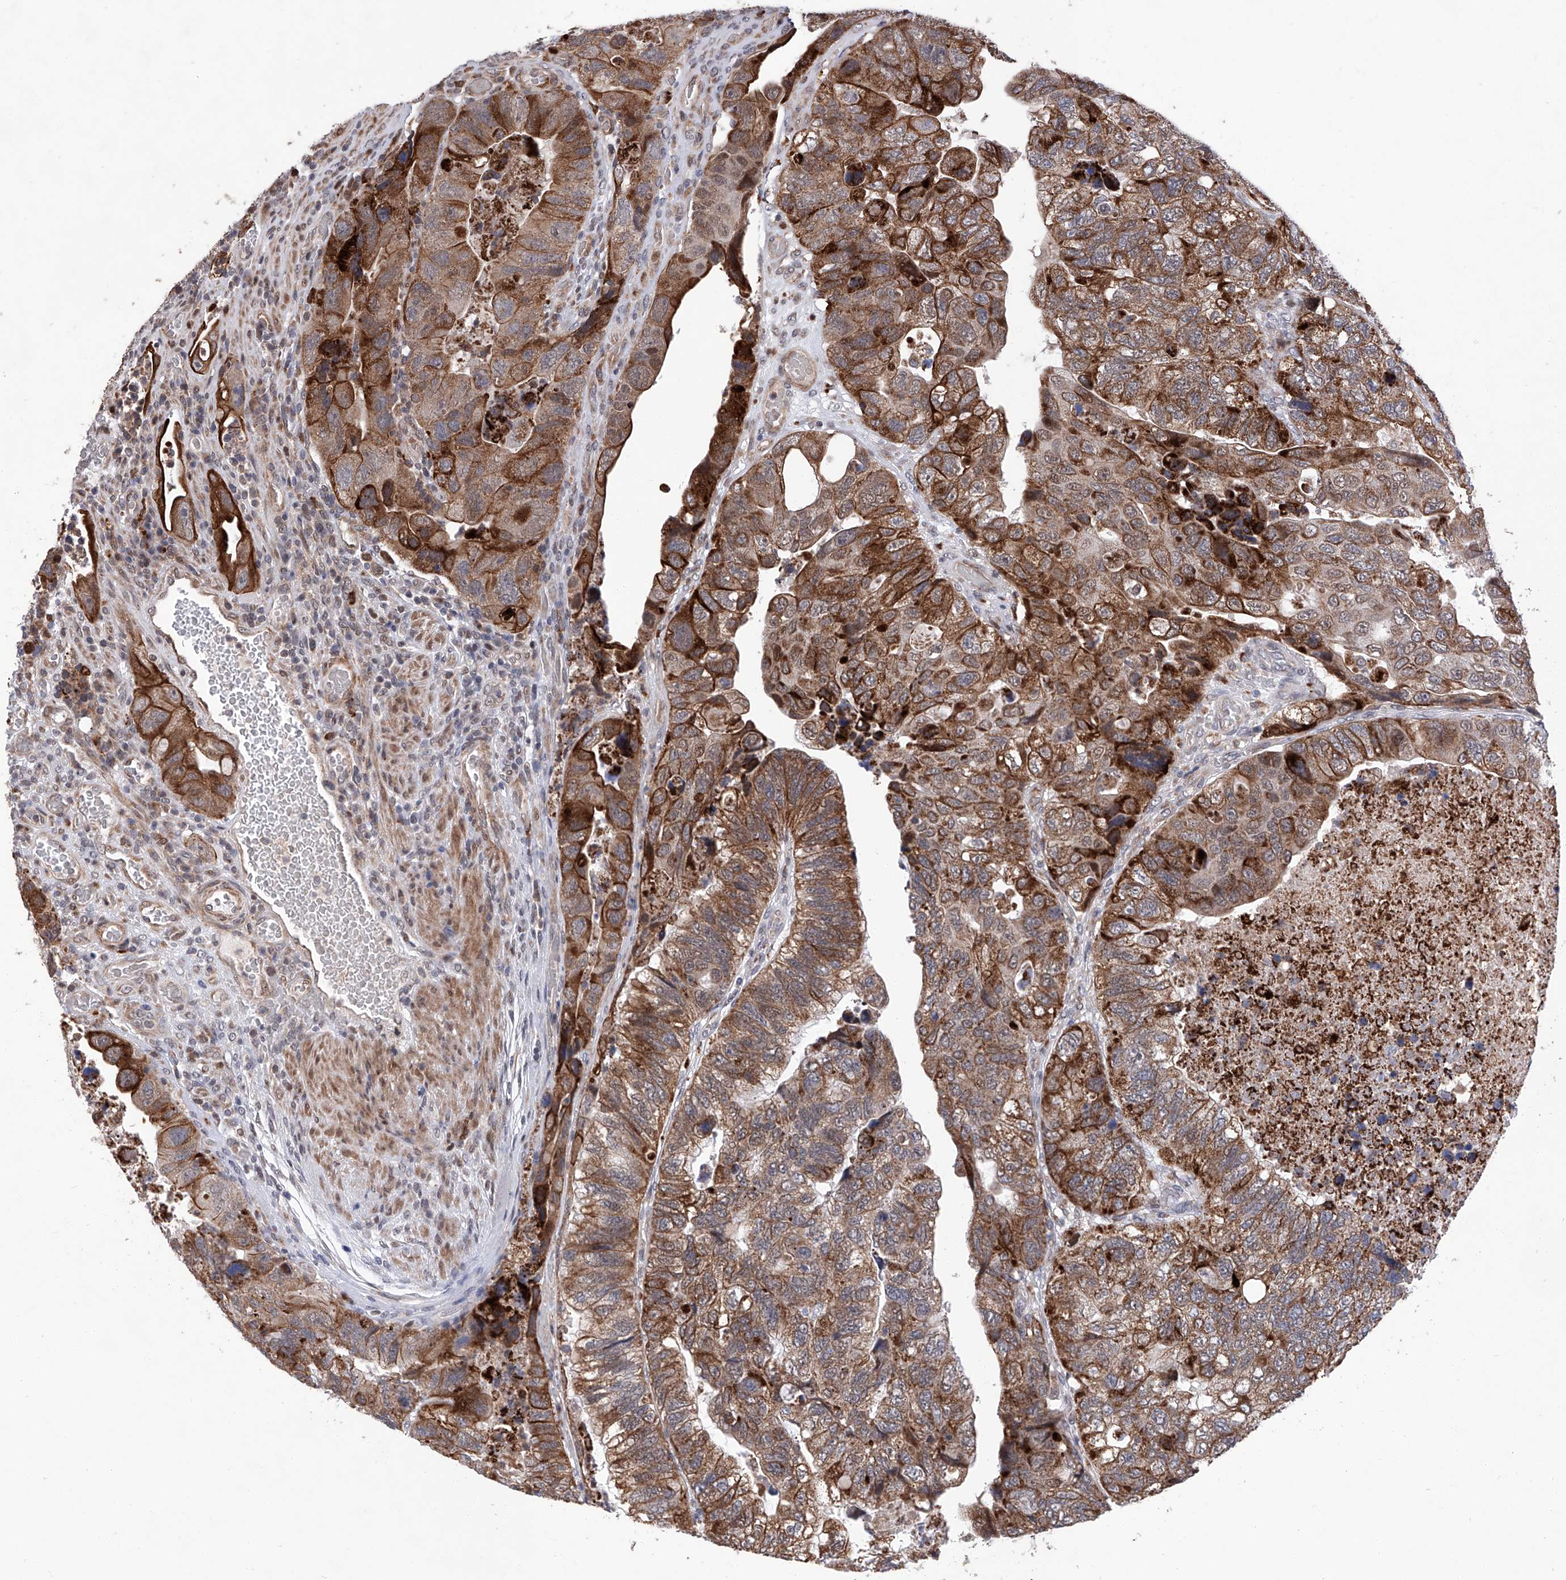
{"staining": {"intensity": "moderate", "quantity": ">75%", "location": "cytoplasmic/membranous"}, "tissue": "colorectal cancer", "cell_type": "Tumor cells", "image_type": "cancer", "snomed": [{"axis": "morphology", "description": "Adenocarcinoma, NOS"}, {"axis": "topography", "description": "Rectum"}], "caption": "High-power microscopy captured an IHC photomicrograph of colorectal cancer, revealing moderate cytoplasmic/membranous staining in approximately >75% of tumor cells.", "gene": "FARP2", "patient": {"sex": "male", "age": 63}}